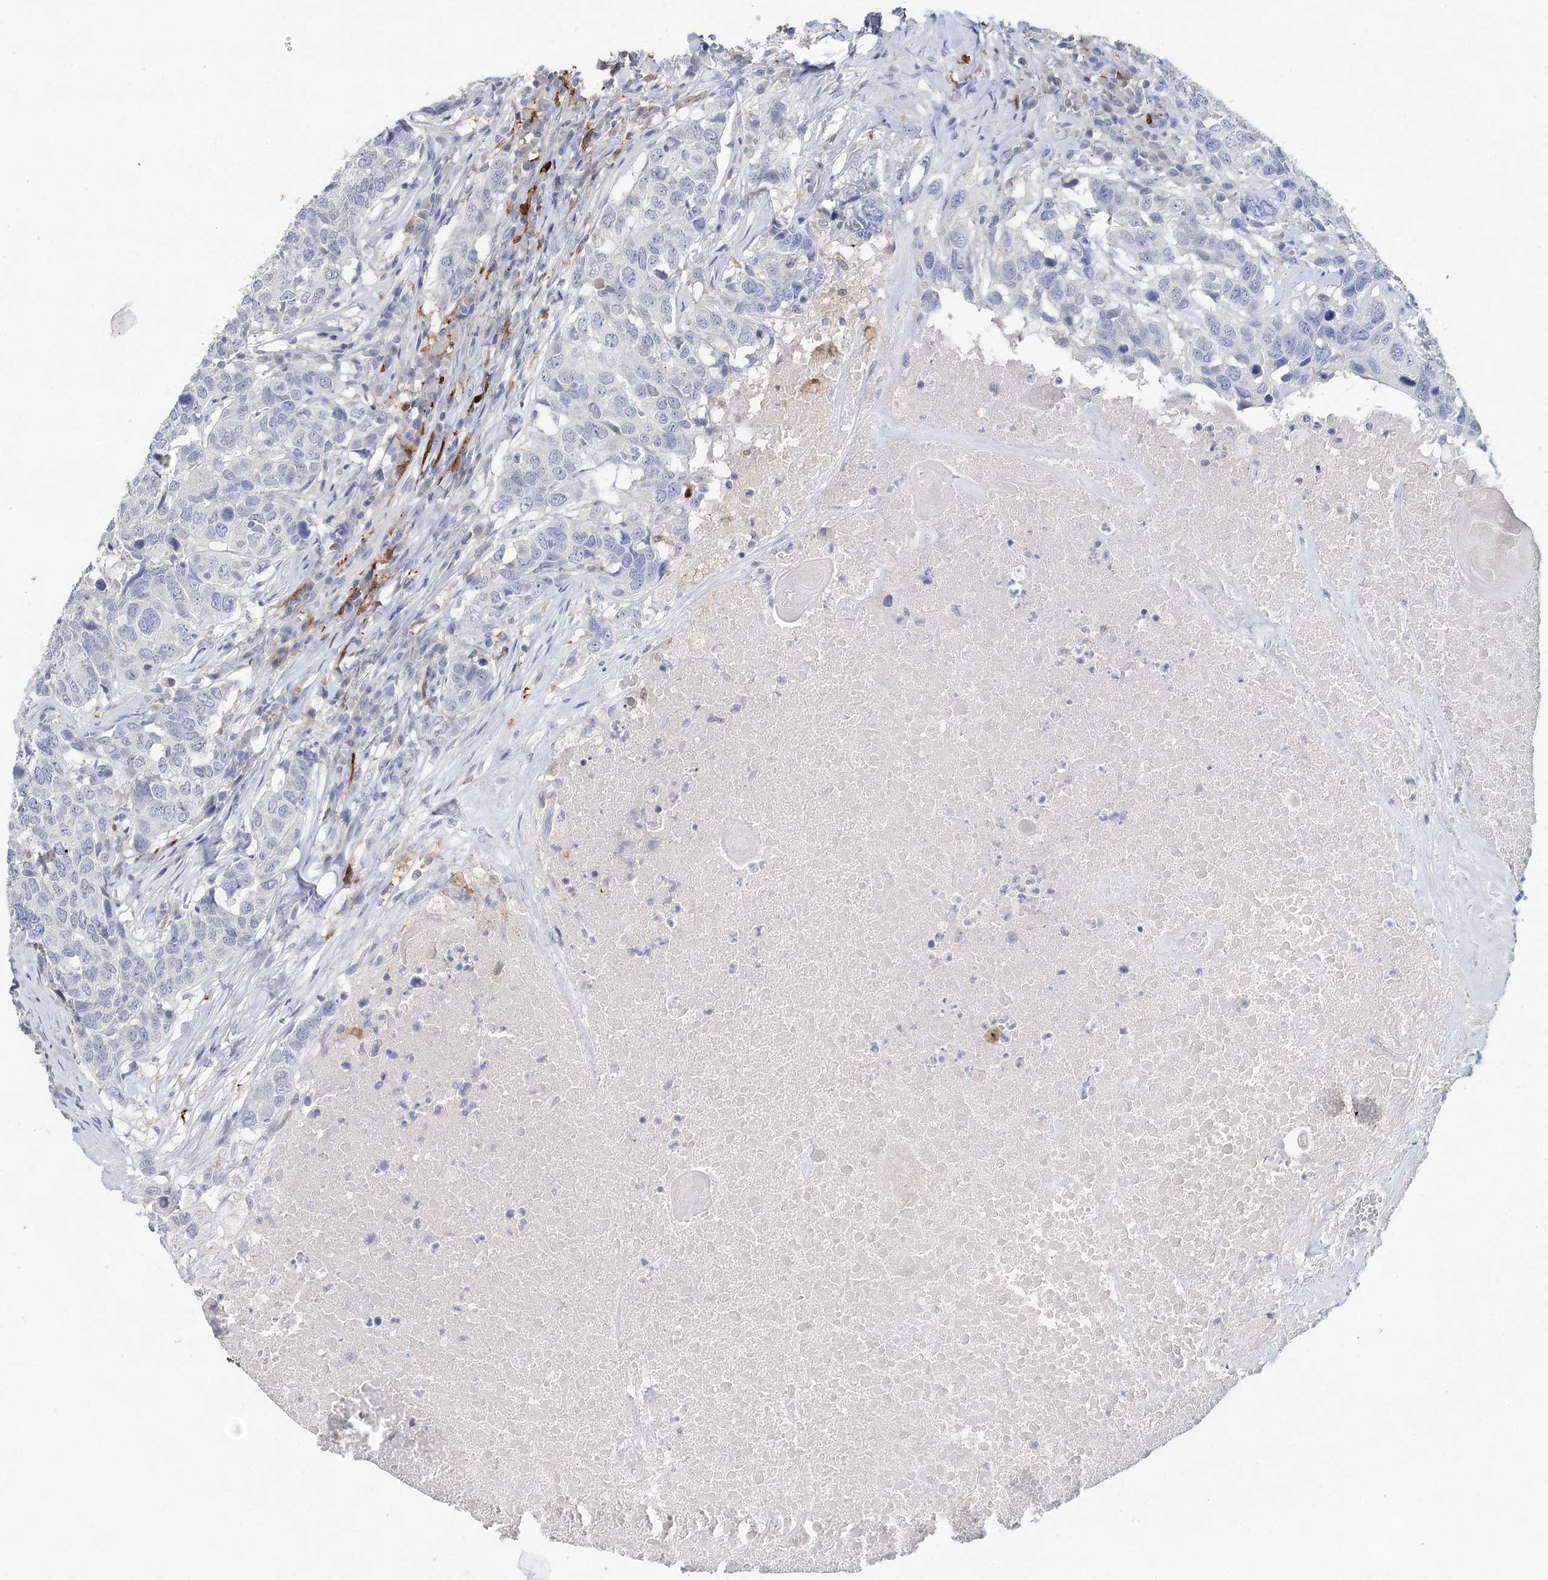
{"staining": {"intensity": "negative", "quantity": "none", "location": "none"}, "tissue": "head and neck cancer", "cell_type": "Tumor cells", "image_type": "cancer", "snomed": [{"axis": "morphology", "description": "Squamous cell carcinoma, NOS"}, {"axis": "topography", "description": "Head-Neck"}], "caption": "Squamous cell carcinoma (head and neck) stained for a protein using immunohistochemistry (IHC) shows no expression tumor cells.", "gene": "SLC19A3", "patient": {"sex": "male", "age": 66}}